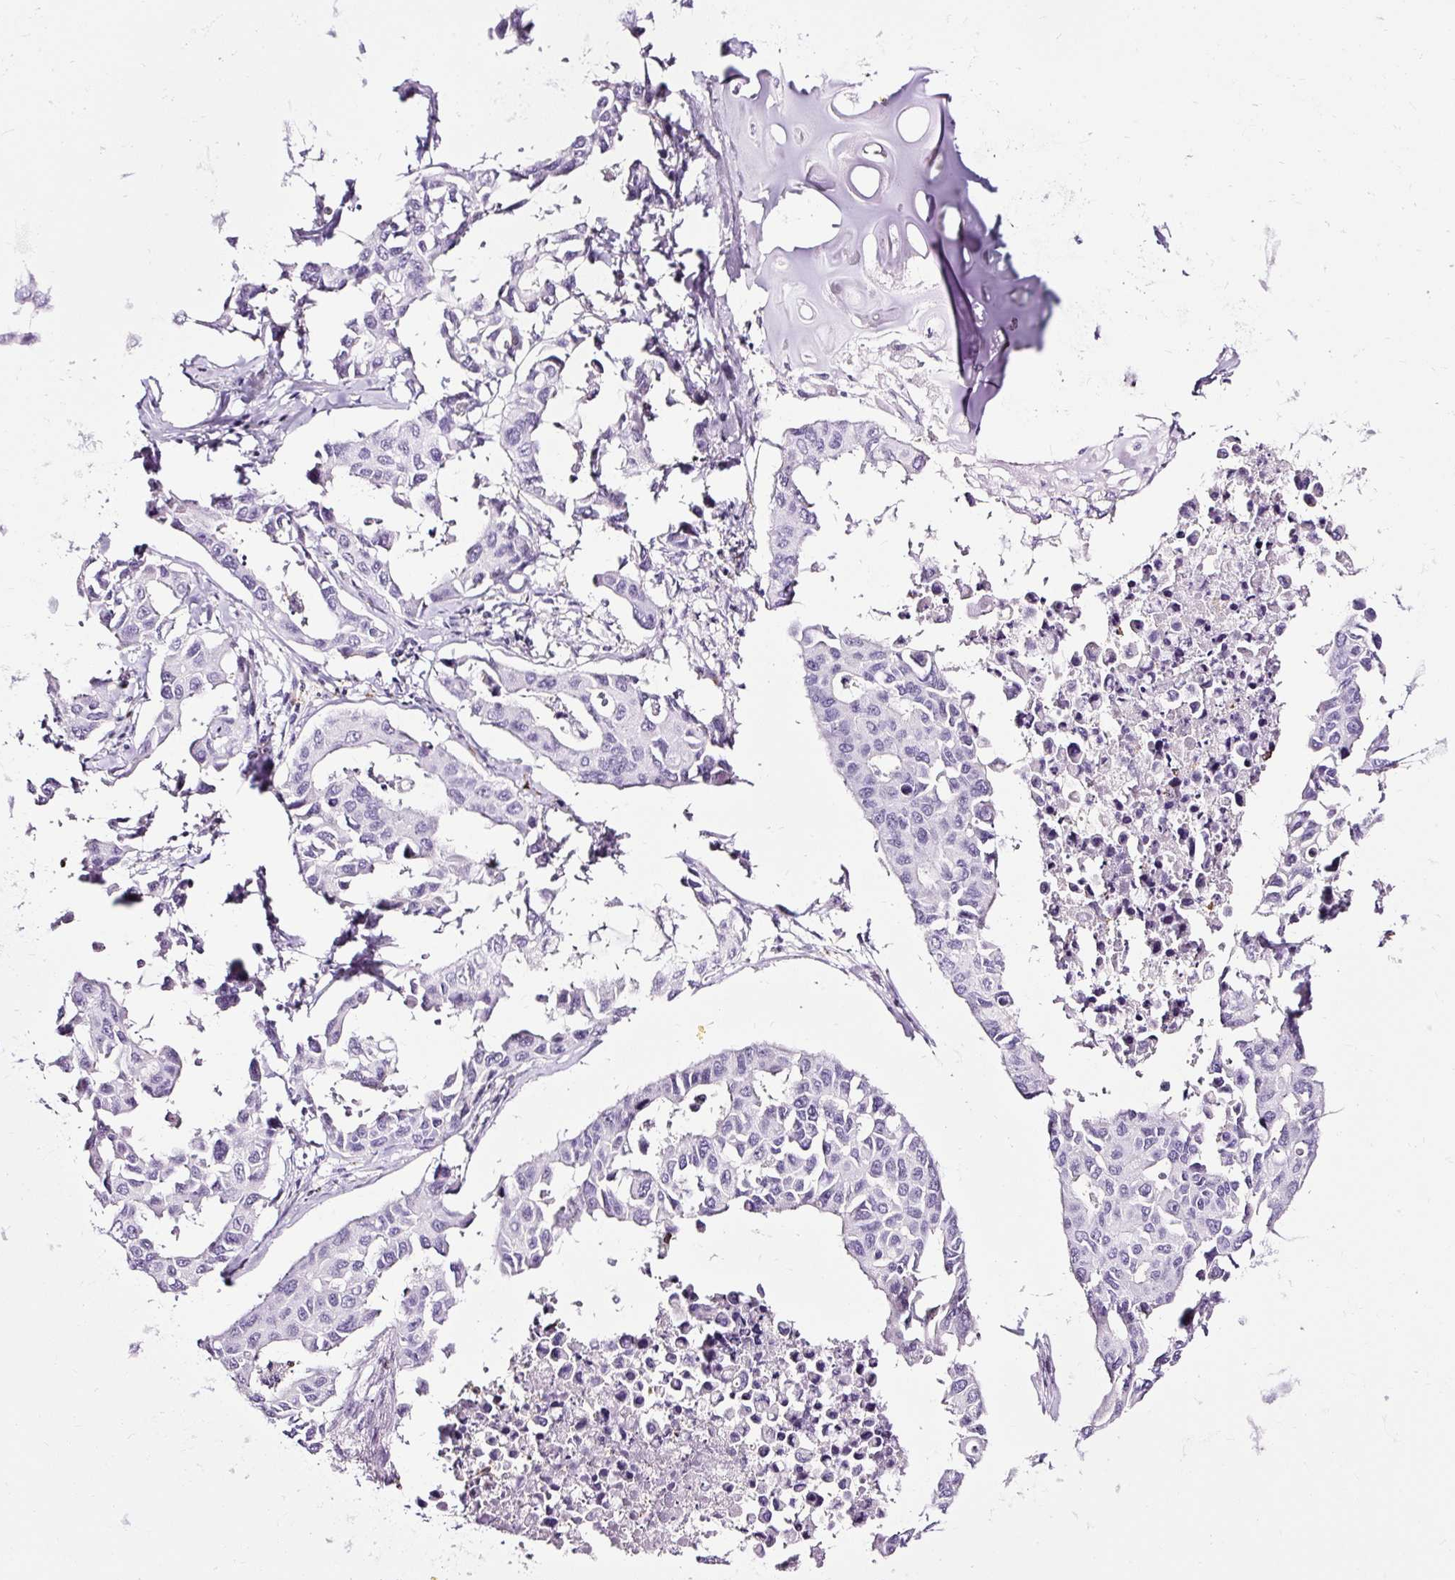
{"staining": {"intensity": "negative", "quantity": "none", "location": "none"}, "tissue": "lung cancer", "cell_type": "Tumor cells", "image_type": "cancer", "snomed": [{"axis": "morphology", "description": "Adenocarcinoma, NOS"}, {"axis": "topography", "description": "Lung"}], "caption": "Tumor cells are negative for brown protein staining in lung cancer (adenocarcinoma). Brightfield microscopy of immunohistochemistry (IHC) stained with DAB (brown) and hematoxylin (blue), captured at high magnification.", "gene": "SLC7A8", "patient": {"sex": "male", "age": 64}}